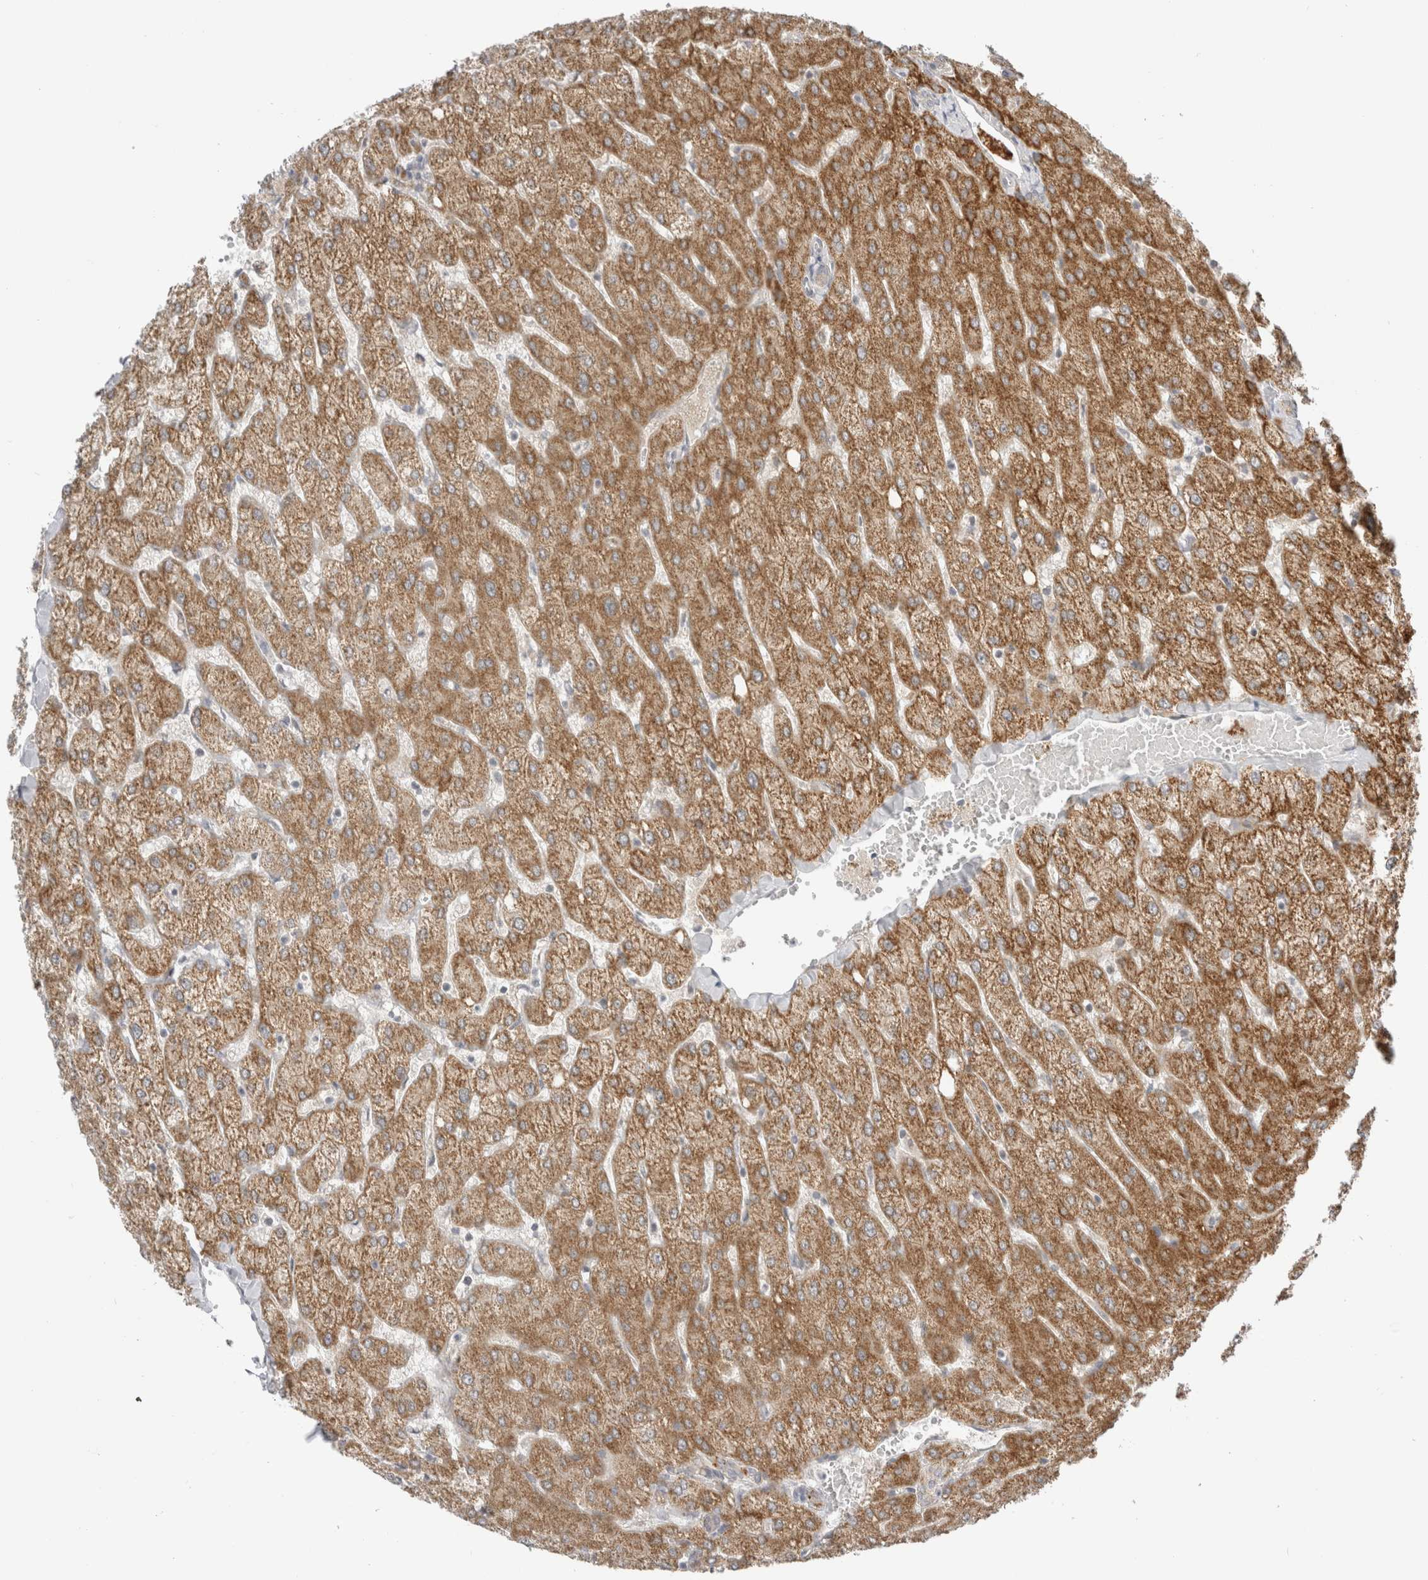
{"staining": {"intensity": "moderate", "quantity": ">75%", "location": "cytoplasmic/membranous"}, "tissue": "liver", "cell_type": "Hepatocytes", "image_type": "normal", "snomed": [{"axis": "morphology", "description": "Normal tissue, NOS"}, {"axis": "topography", "description": "Liver"}], "caption": "Protein staining of normal liver demonstrates moderate cytoplasmic/membranous staining in about >75% of hepatocytes. Immunohistochemistry stains the protein in brown and the nuclei are stained blue.", "gene": "FAHD1", "patient": {"sex": "female", "age": 54}}